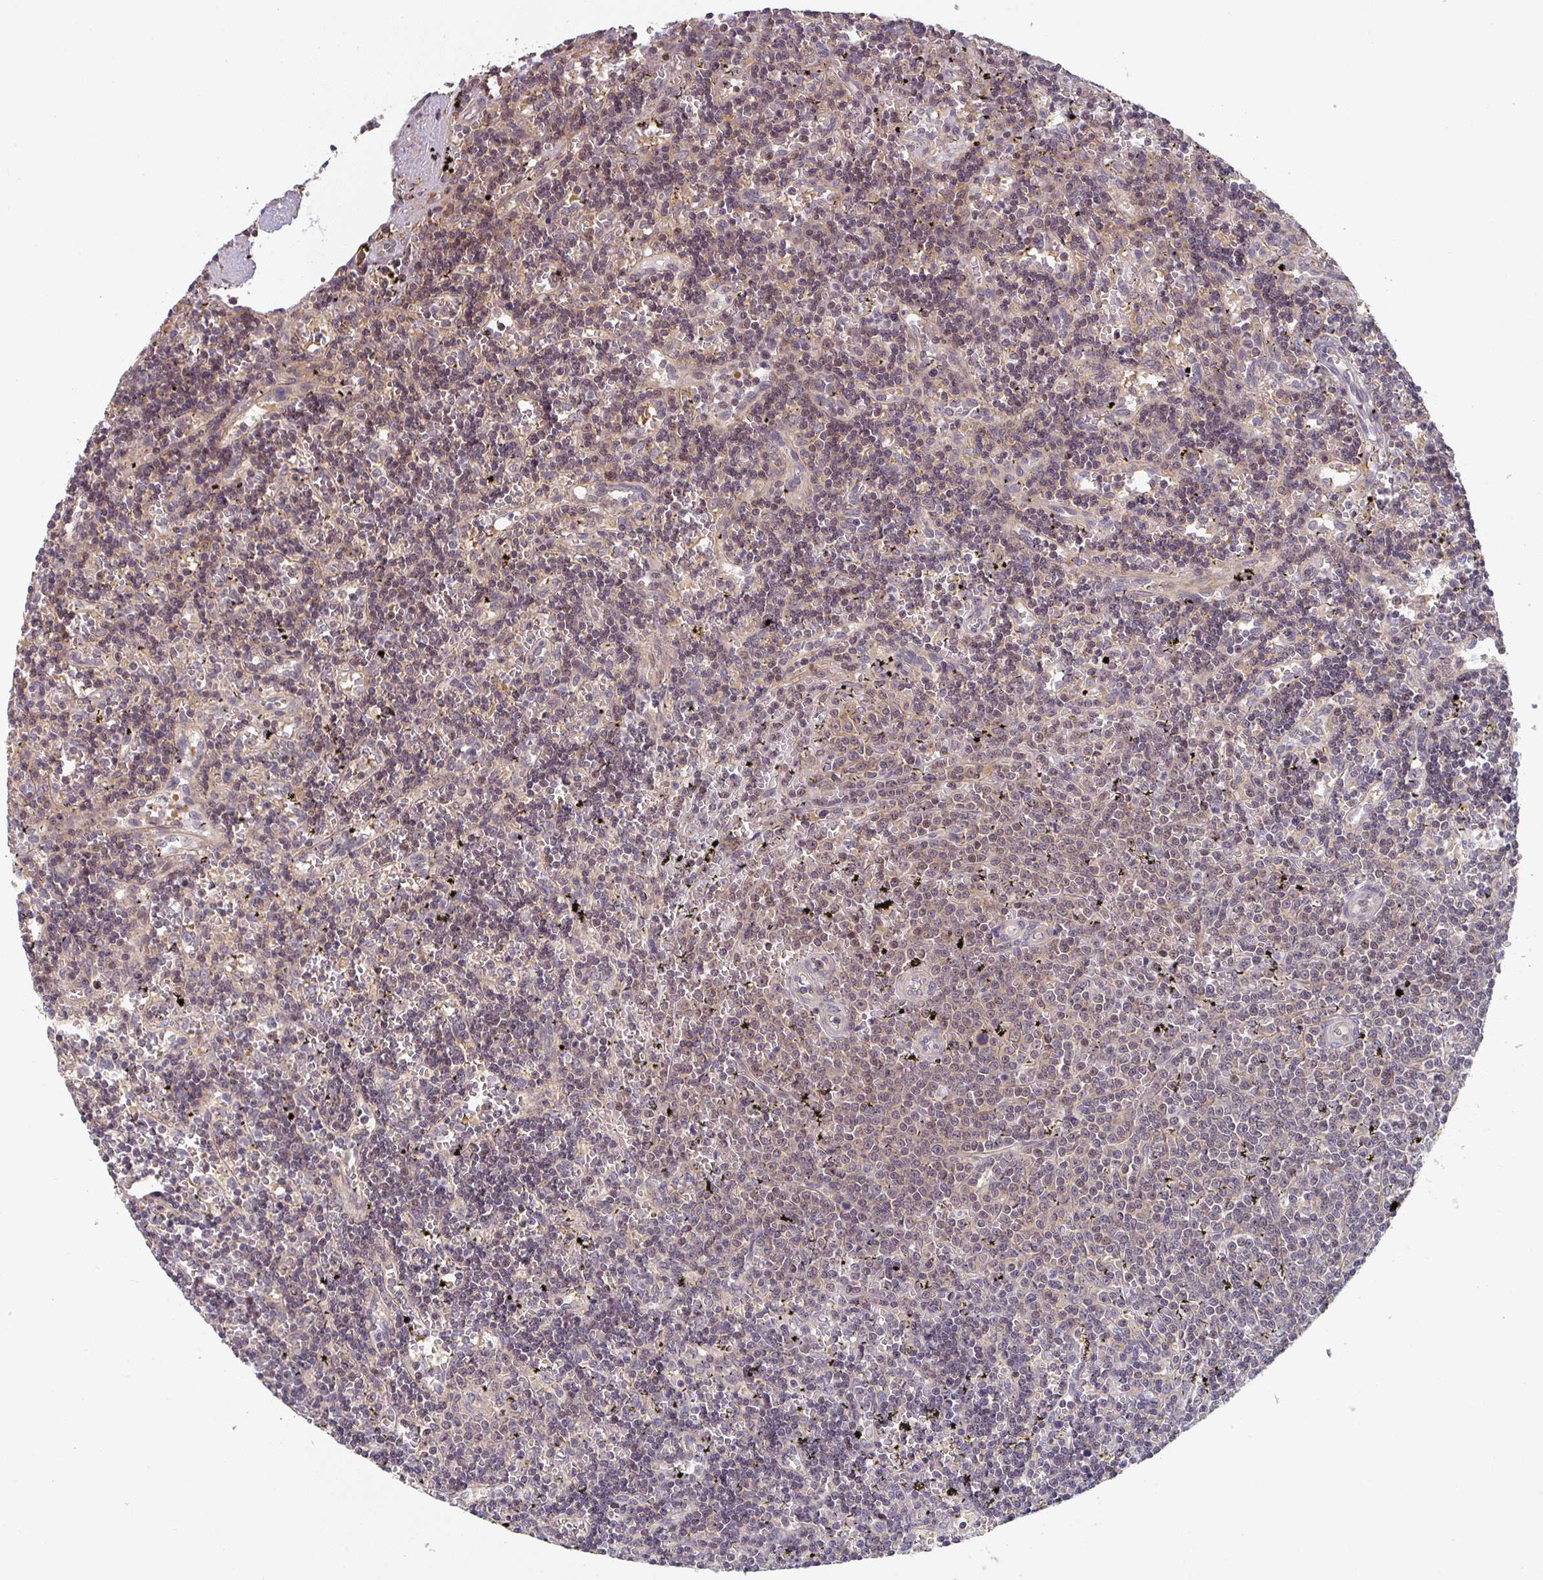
{"staining": {"intensity": "weak", "quantity": "25%-75%", "location": "cytoplasmic/membranous"}, "tissue": "lymphoma", "cell_type": "Tumor cells", "image_type": "cancer", "snomed": [{"axis": "morphology", "description": "Malignant lymphoma, non-Hodgkin's type, Low grade"}, {"axis": "topography", "description": "Spleen"}], "caption": "There is low levels of weak cytoplasmic/membranous positivity in tumor cells of lymphoma, as demonstrated by immunohistochemical staining (brown color).", "gene": "RANGRF", "patient": {"sex": "male", "age": 60}}